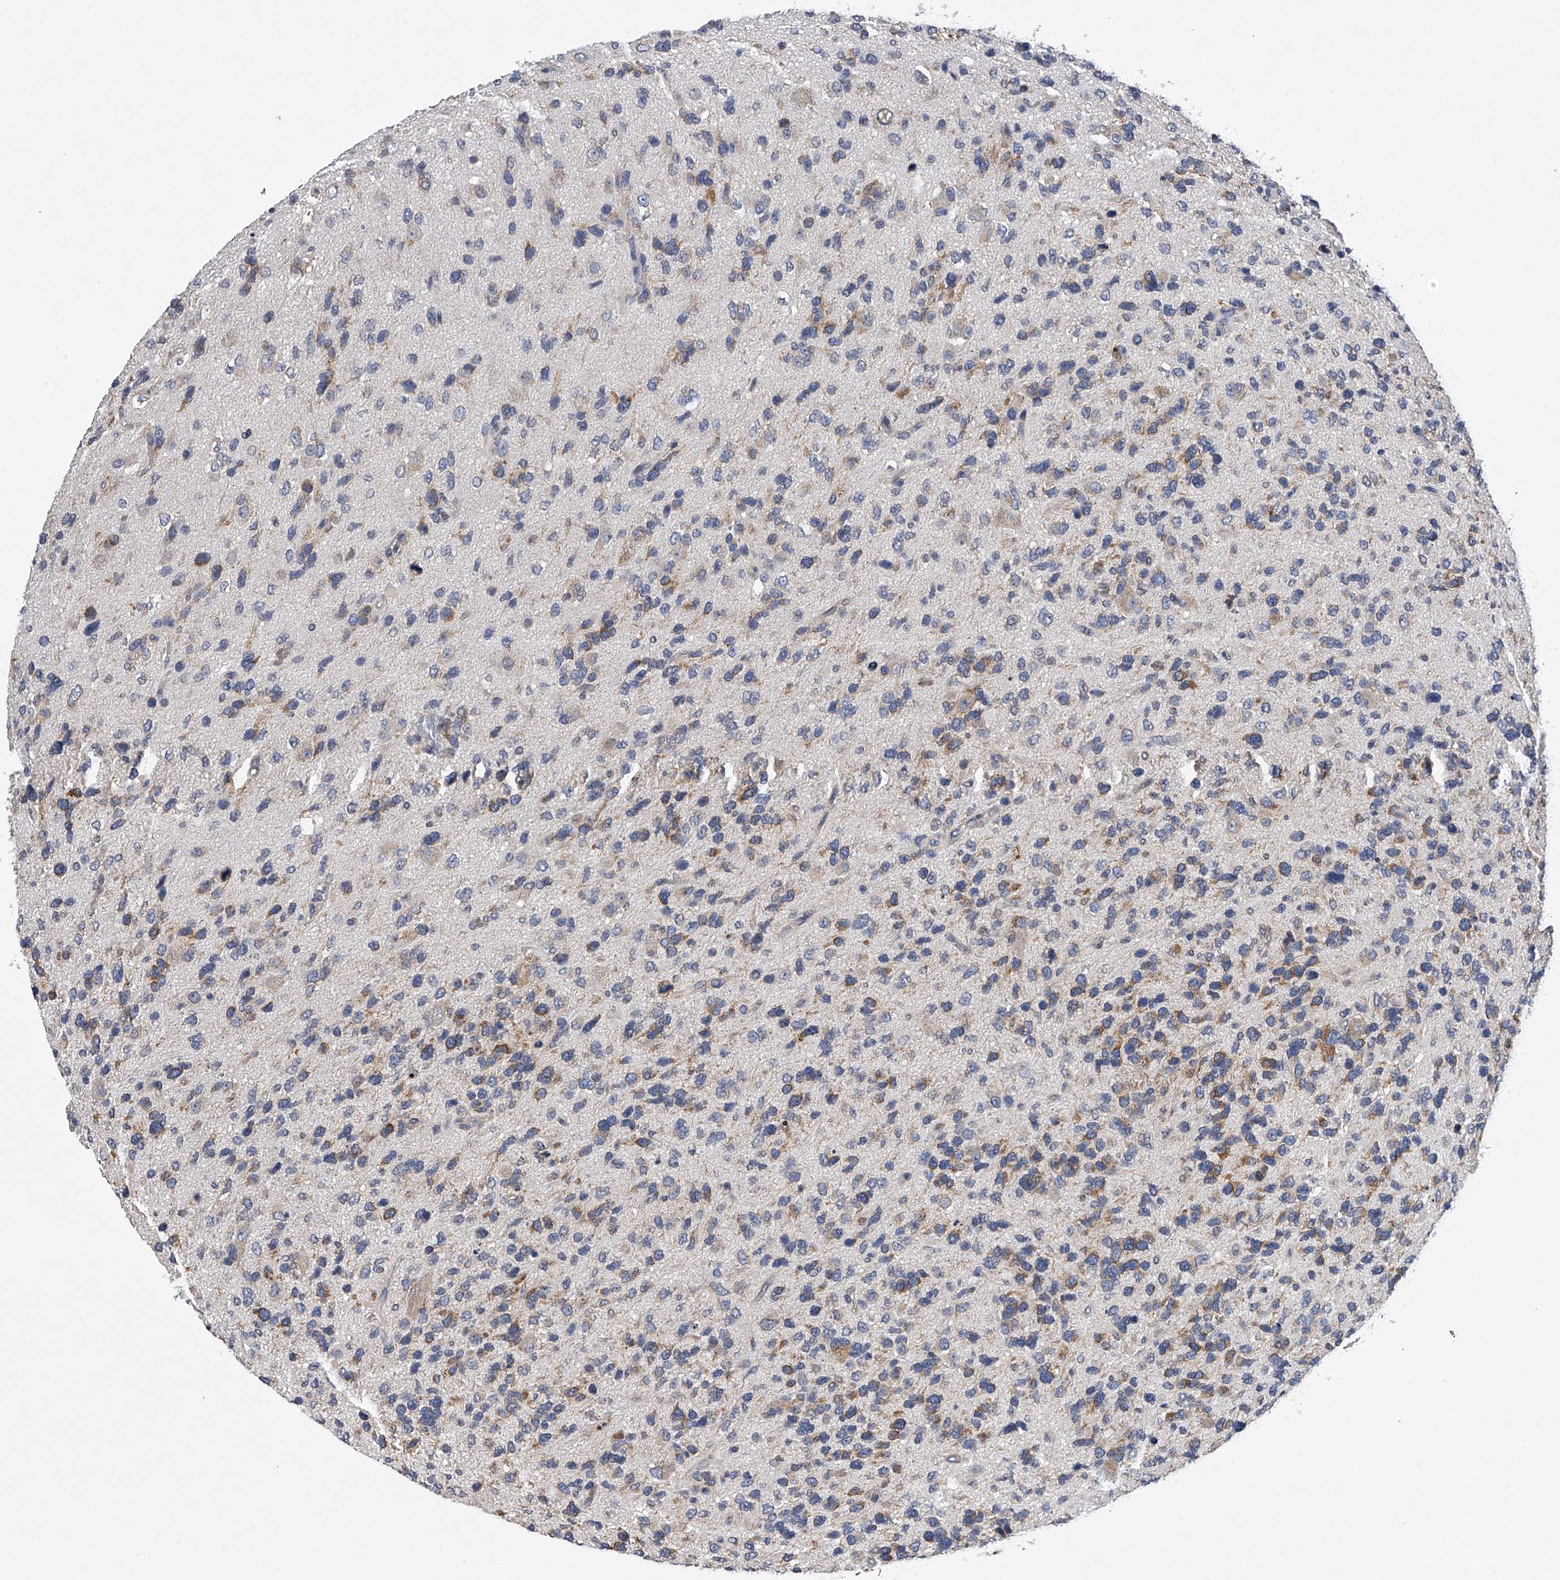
{"staining": {"intensity": "moderate", "quantity": "25%-75%", "location": "cytoplasmic/membranous"}, "tissue": "glioma", "cell_type": "Tumor cells", "image_type": "cancer", "snomed": [{"axis": "morphology", "description": "Glioma, malignant, High grade"}, {"axis": "topography", "description": "Brain"}], "caption": "A histopathology image of human malignant glioma (high-grade) stained for a protein demonstrates moderate cytoplasmic/membranous brown staining in tumor cells.", "gene": "RNF5", "patient": {"sex": "female", "age": 58}}